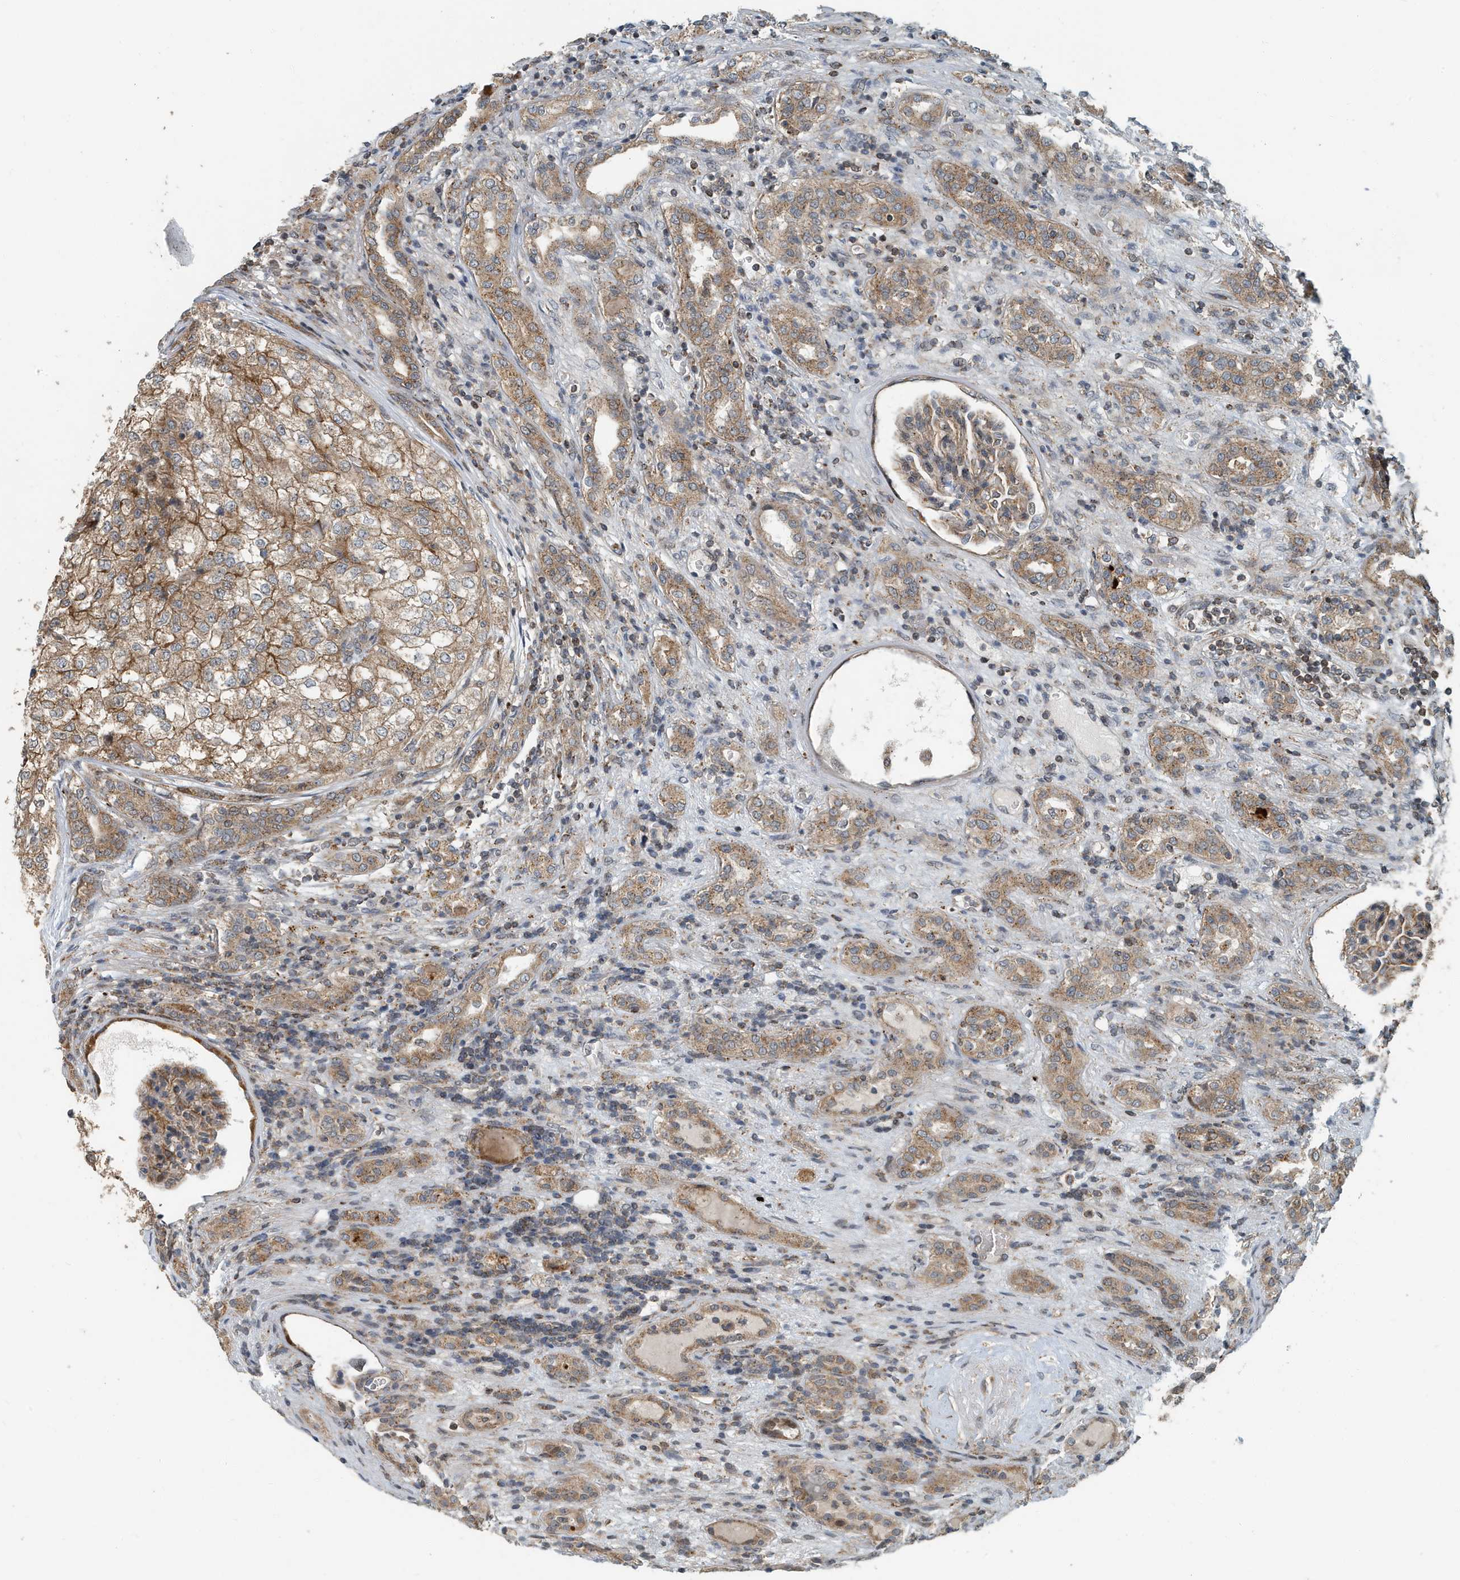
{"staining": {"intensity": "moderate", "quantity": ">75%", "location": "cytoplasmic/membranous"}, "tissue": "renal cancer", "cell_type": "Tumor cells", "image_type": "cancer", "snomed": [{"axis": "morphology", "description": "Adenocarcinoma, NOS"}, {"axis": "topography", "description": "Kidney"}], "caption": "A brown stain shows moderate cytoplasmic/membranous positivity of a protein in human adenocarcinoma (renal) tumor cells.", "gene": "KIF15", "patient": {"sex": "female", "age": 54}}